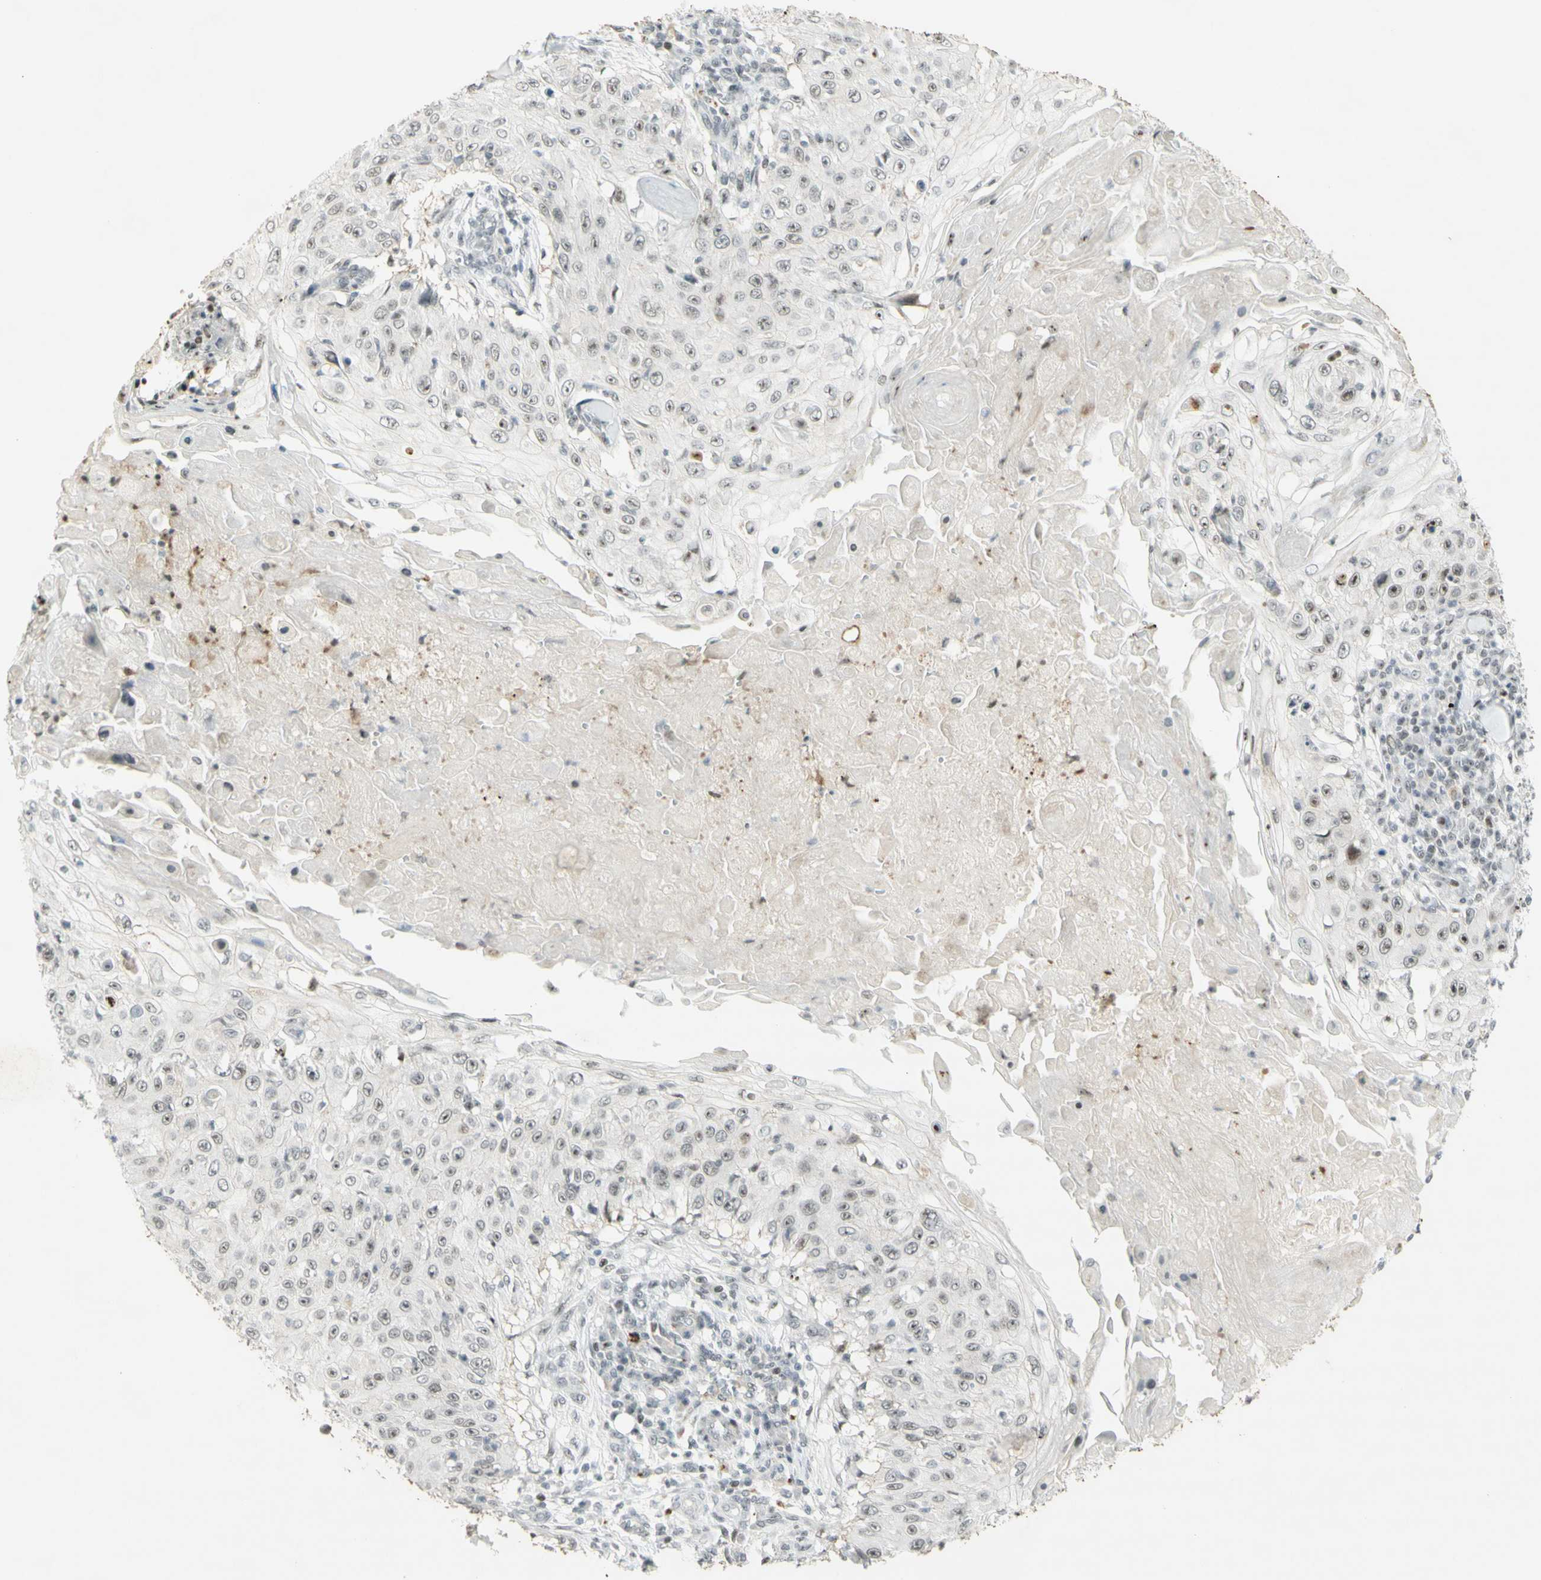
{"staining": {"intensity": "moderate", "quantity": "25%-75%", "location": "nuclear"}, "tissue": "skin cancer", "cell_type": "Tumor cells", "image_type": "cancer", "snomed": [{"axis": "morphology", "description": "Squamous cell carcinoma, NOS"}, {"axis": "topography", "description": "Skin"}], "caption": "Skin squamous cell carcinoma stained with DAB immunohistochemistry (IHC) shows medium levels of moderate nuclear expression in about 25%-75% of tumor cells. Immunohistochemistry (ihc) stains the protein of interest in brown and the nuclei are stained blue.", "gene": "IRF1", "patient": {"sex": "male", "age": 86}}